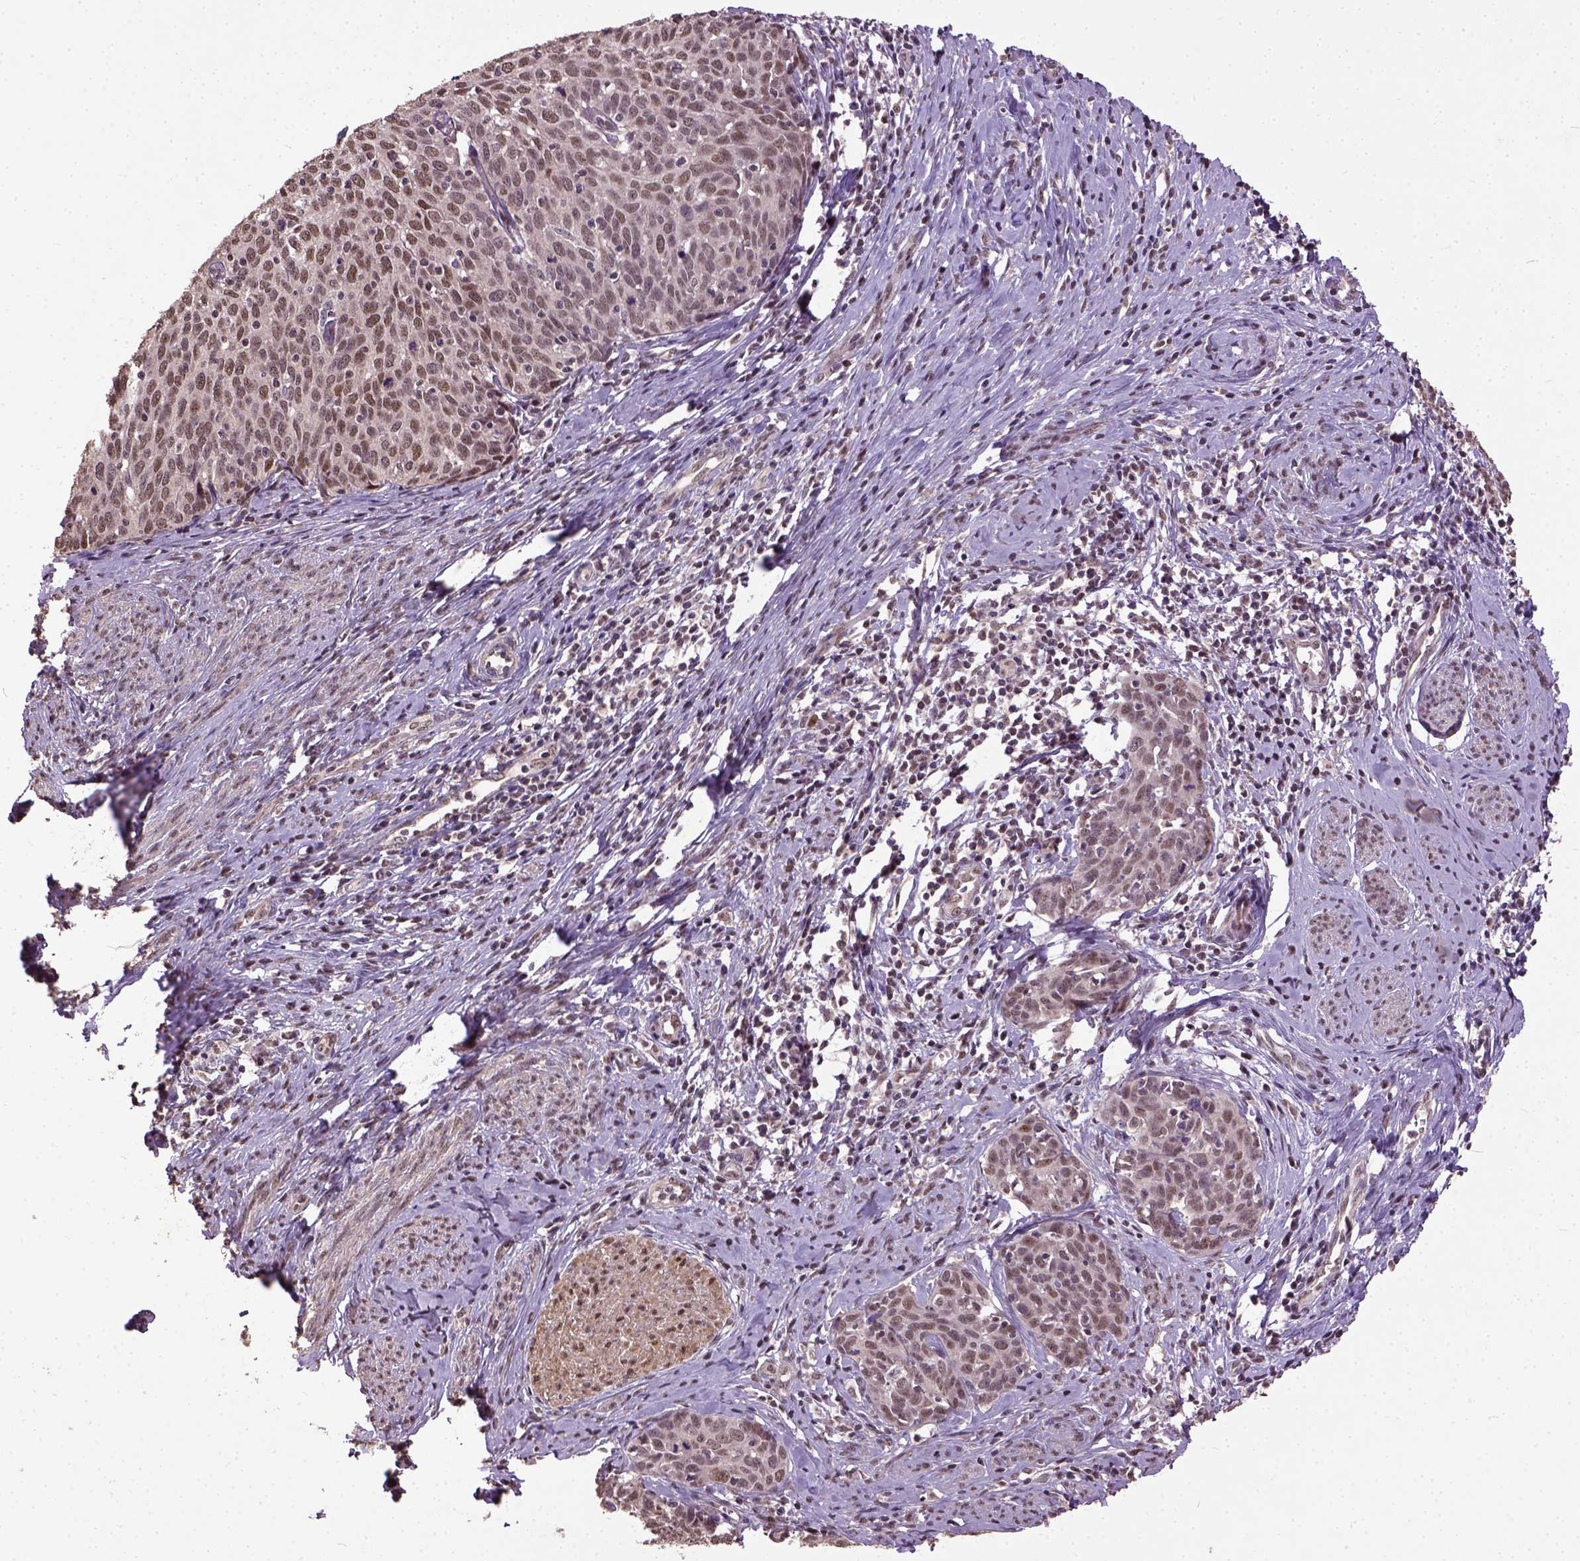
{"staining": {"intensity": "moderate", "quantity": ">75%", "location": "nuclear"}, "tissue": "cervical cancer", "cell_type": "Tumor cells", "image_type": "cancer", "snomed": [{"axis": "morphology", "description": "Squamous cell carcinoma, NOS"}, {"axis": "topography", "description": "Cervix"}], "caption": "Immunohistochemistry micrograph of neoplastic tissue: human cervical cancer (squamous cell carcinoma) stained using immunohistochemistry (IHC) displays medium levels of moderate protein expression localized specifically in the nuclear of tumor cells, appearing as a nuclear brown color.", "gene": "UBA3", "patient": {"sex": "female", "age": 62}}